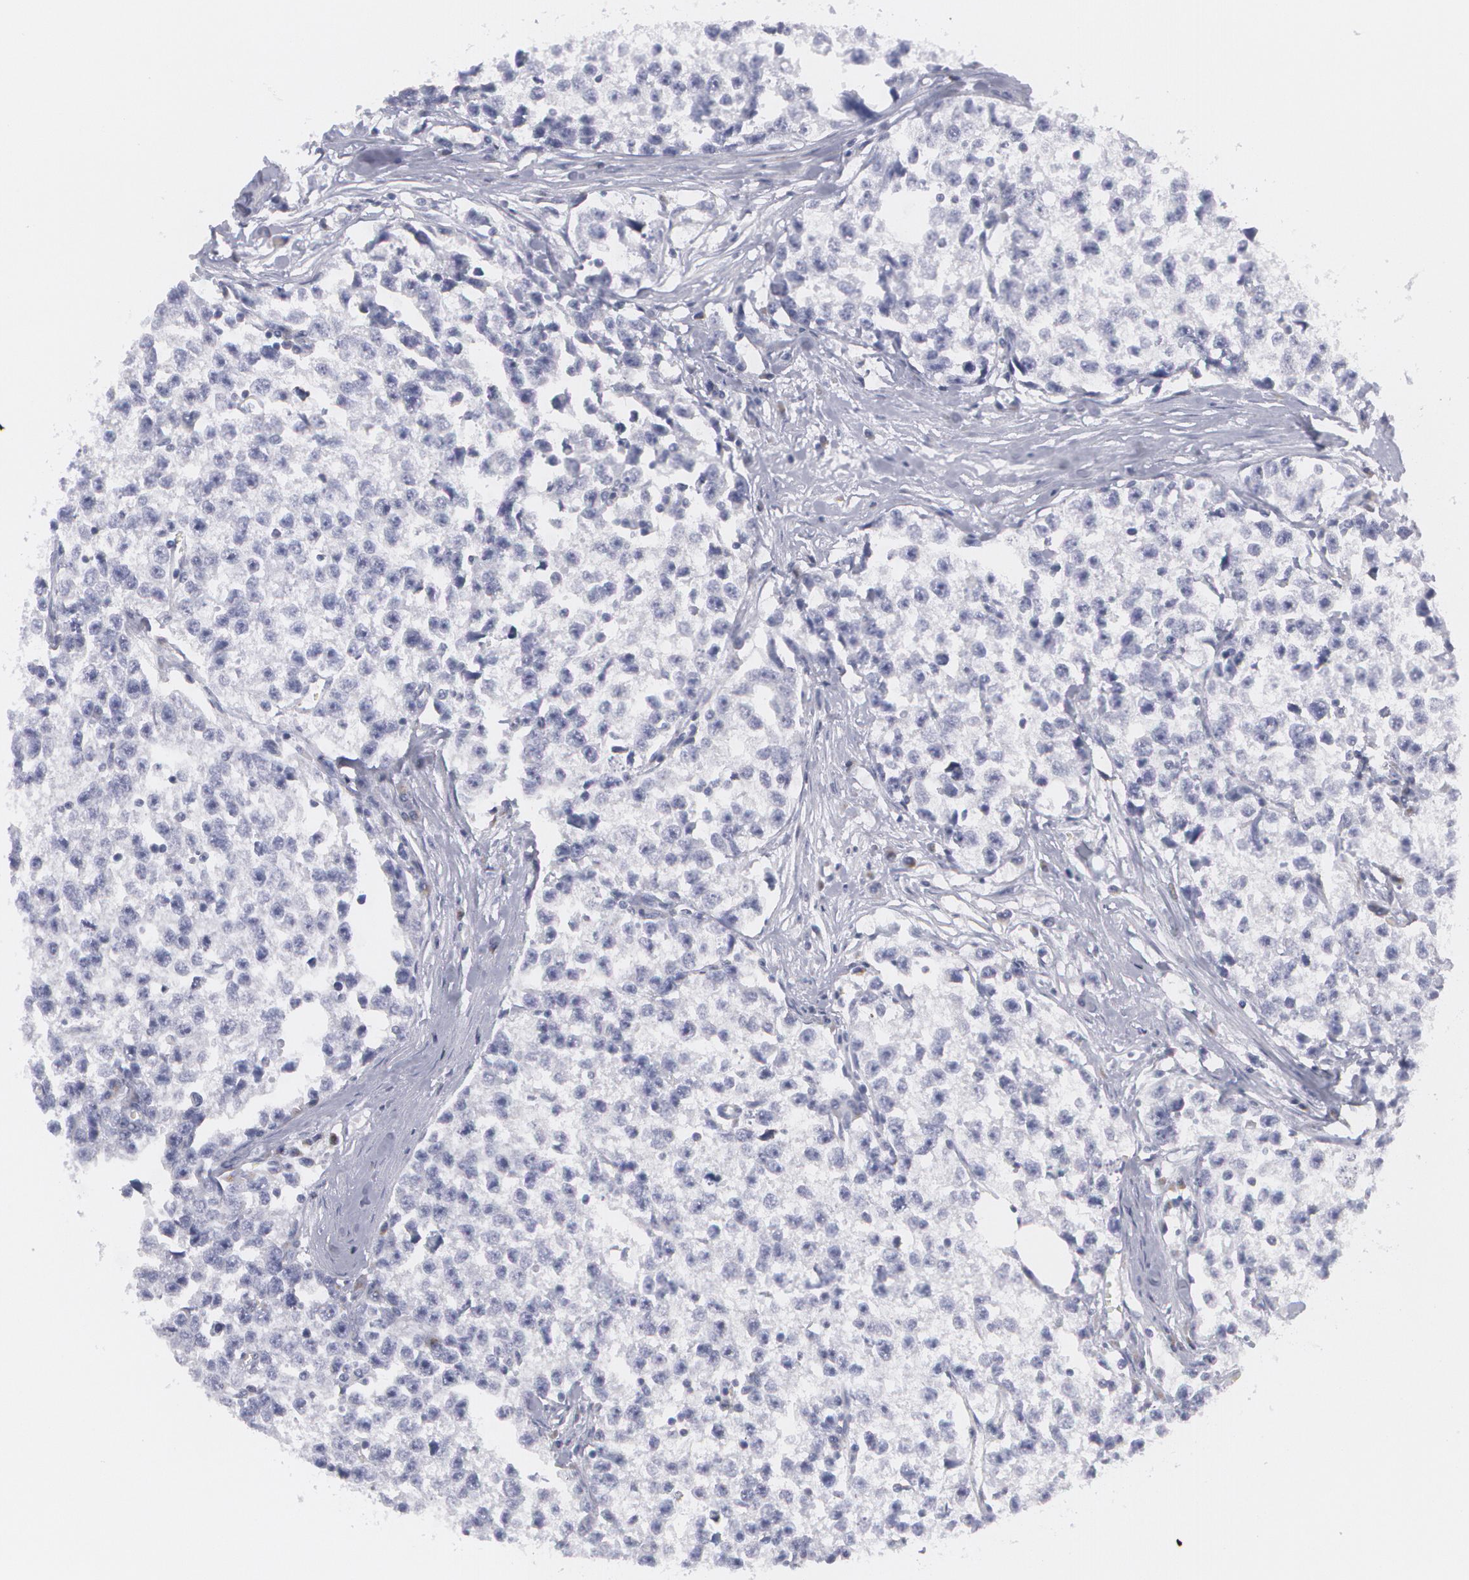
{"staining": {"intensity": "negative", "quantity": "none", "location": "none"}, "tissue": "testis cancer", "cell_type": "Tumor cells", "image_type": "cancer", "snomed": [{"axis": "morphology", "description": "Seminoma, NOS"}, {"axis": "morphology", "description": "Carcinoma, Embryonal, NOS"}, {"axis": "topography", "description": "Testis"}], "caption": "The micrograph exhibits no significant positivity in tumor cells of testis cancer.", "gene": "MBNL3", "patient": {"sex": "male", "age": 30}}